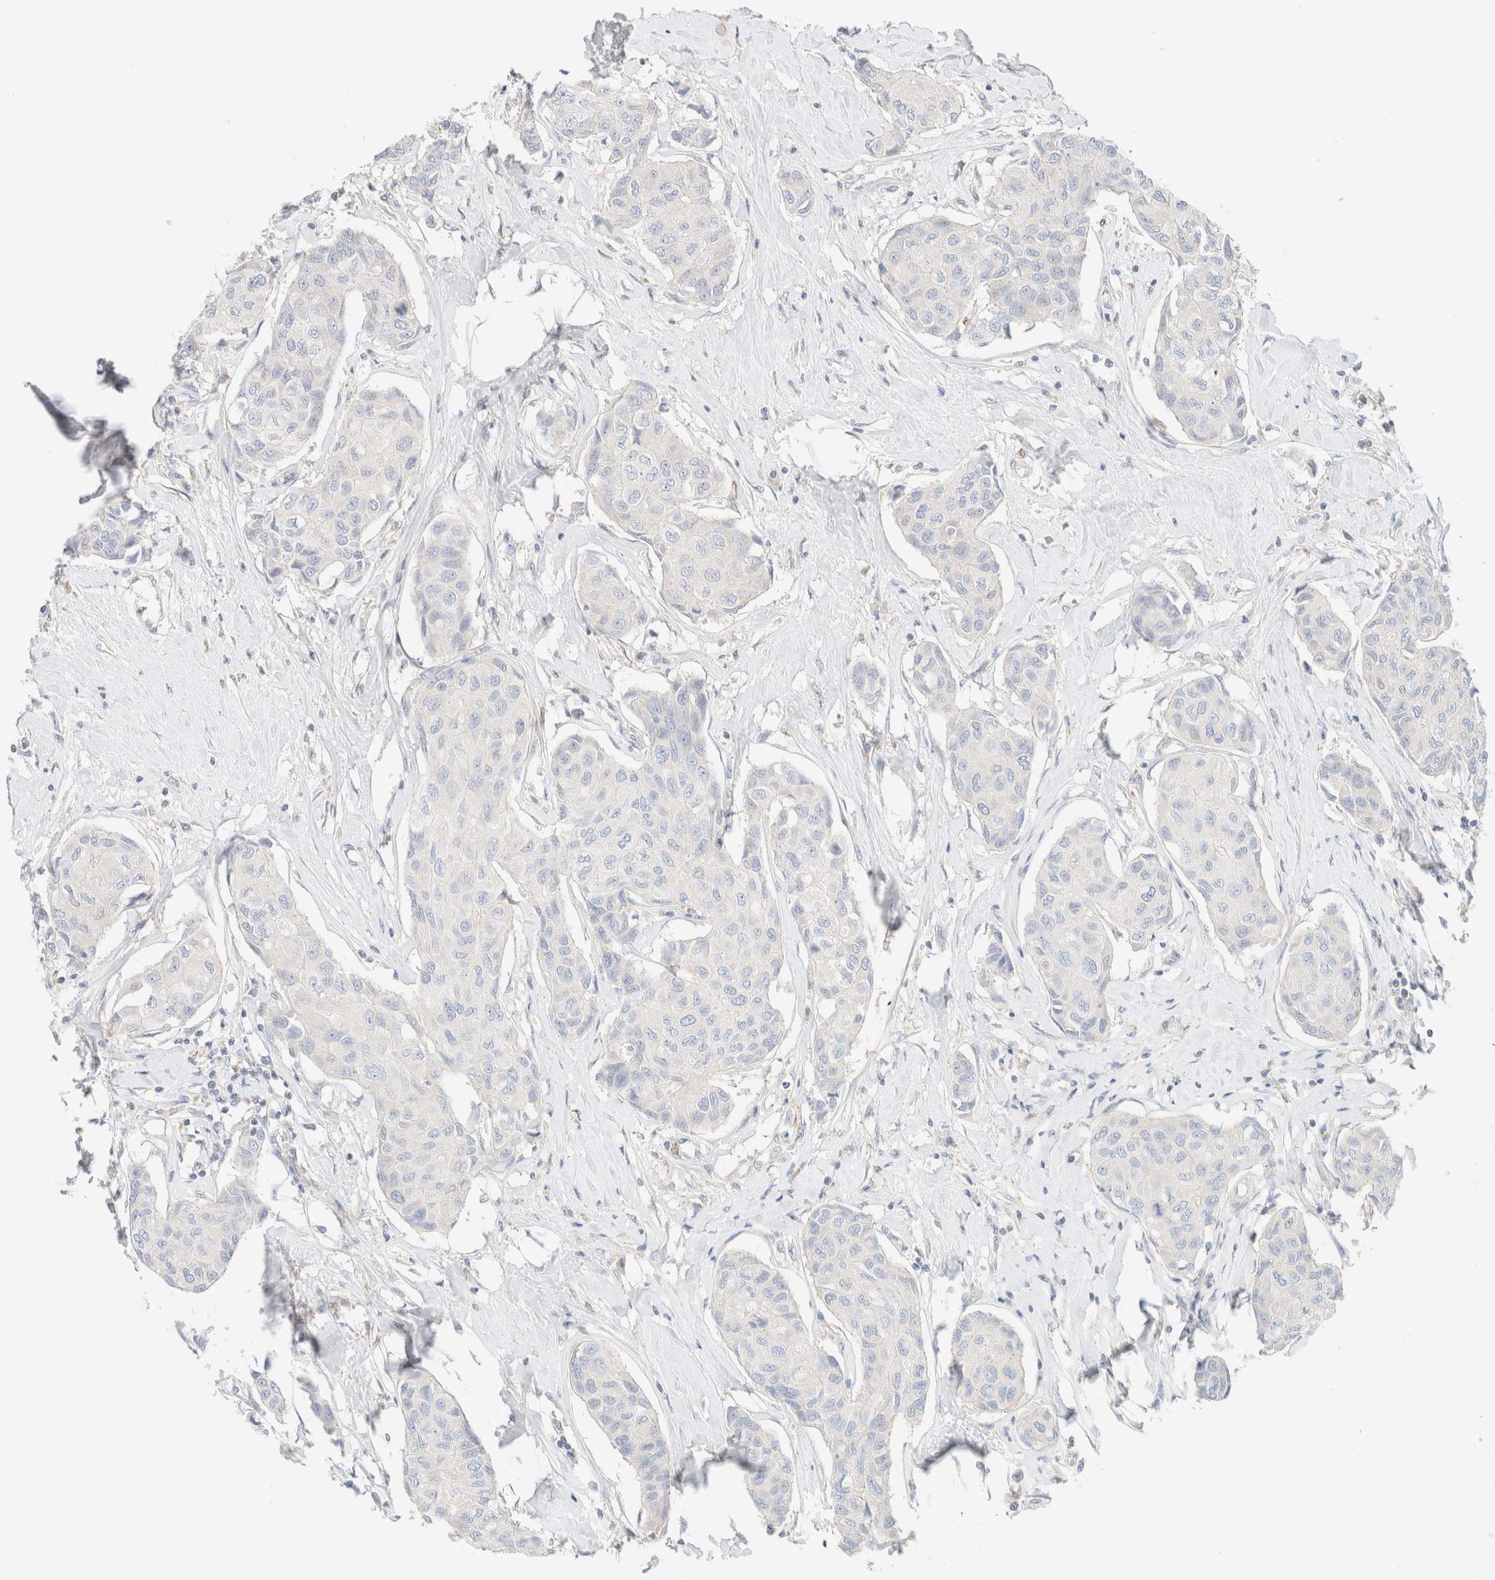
{"staining": {"intensity": "negative", "quantity": "none", "location": "none"}, "tissue": "breast cancer", "cell_type": "Tumor cells", "image_type": "cancer", "snomed": [{"axis": "morphology", "description": "Duct carcinoma"}, {"axis": "topography", "description": "Breast"}], "caption": "High magnification brightfield microscopy of breast cancer (invasive ductal carcinoma) stained with DAB (3,3'-diaminobenzidine) (brown) and counterstained with hematoxylin (blue): tumor cells show no significant positivity.", "gene": "SARM1", "patient": {"sex": "female", "age": 80}}